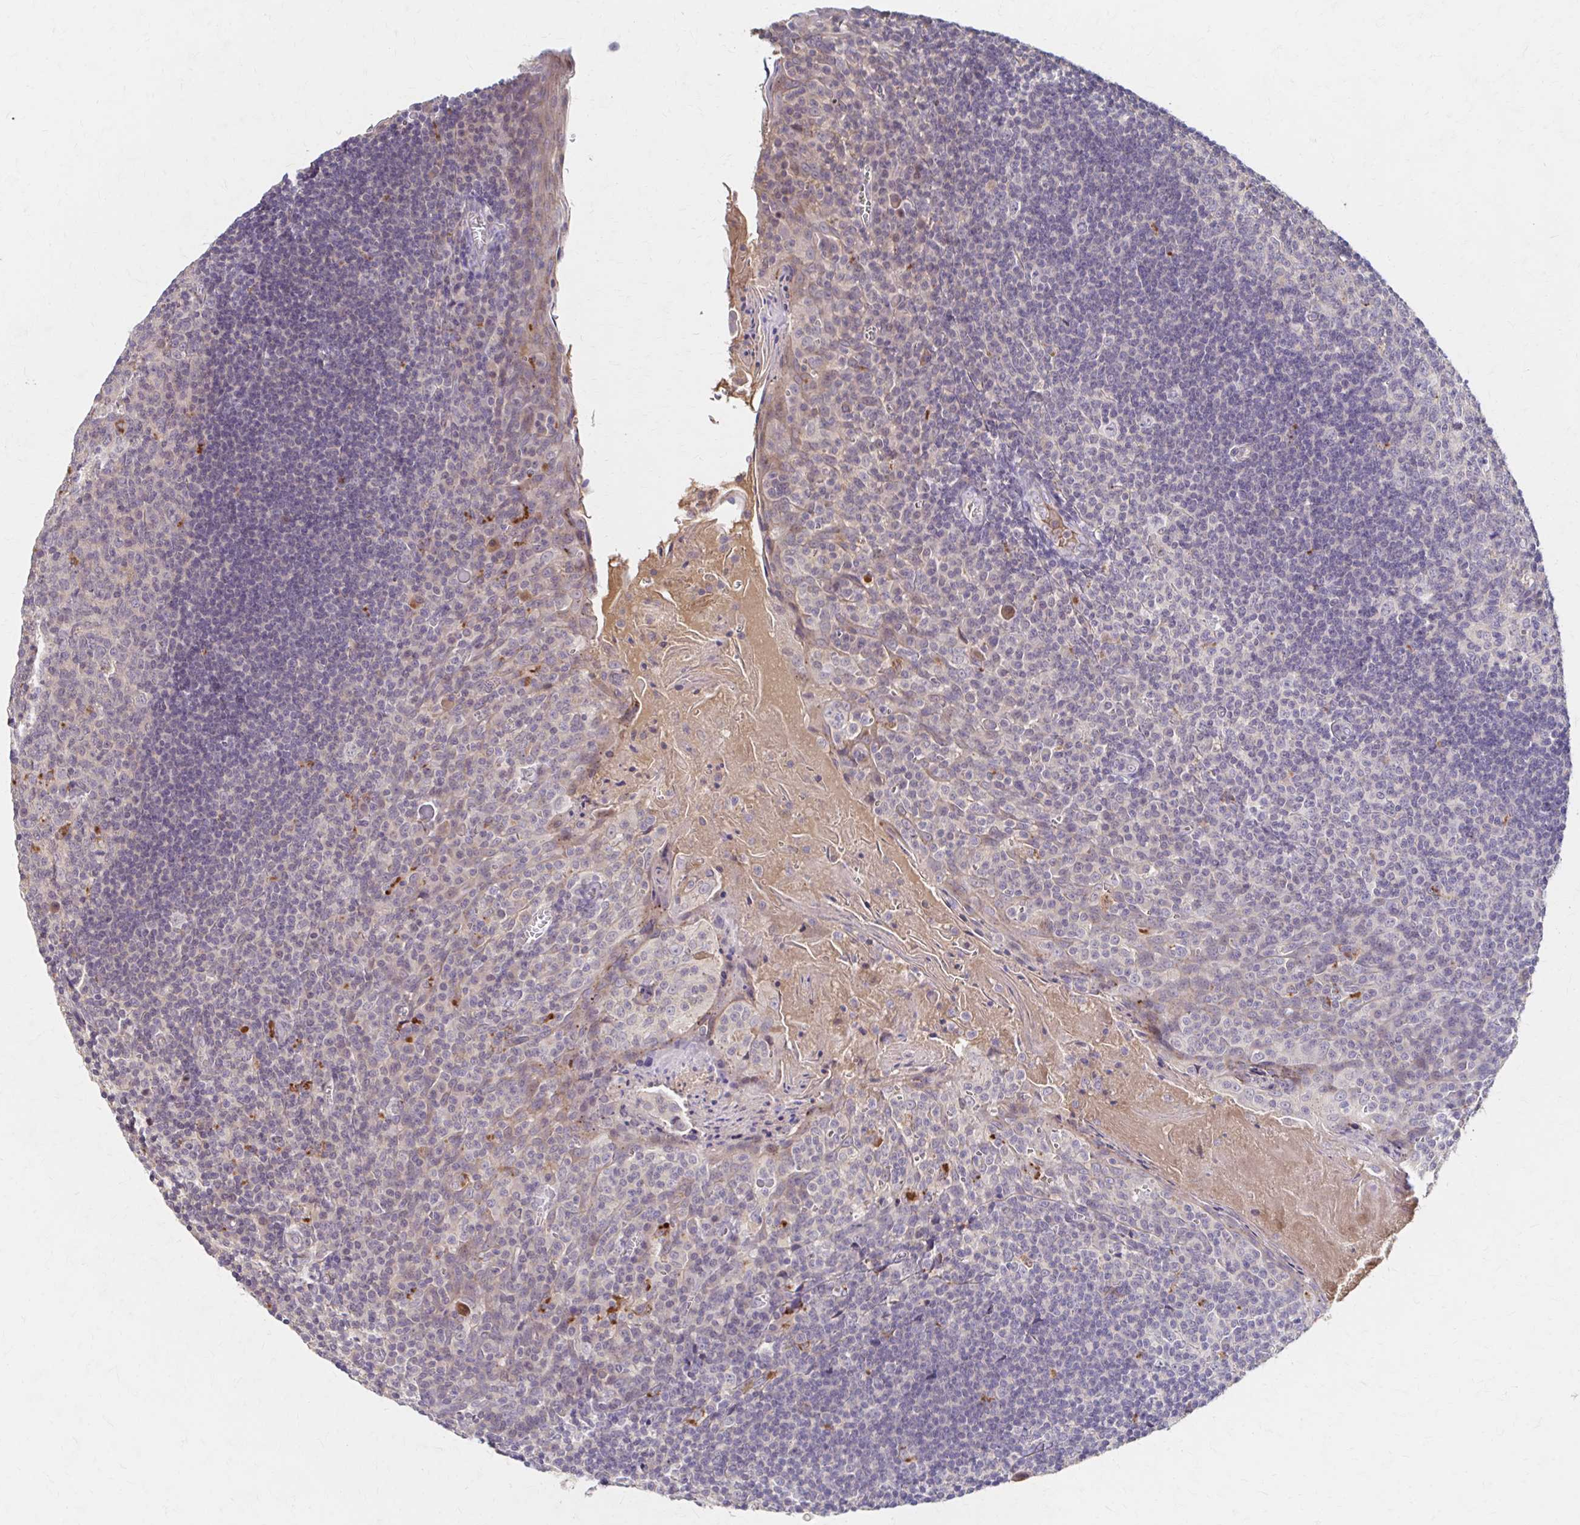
{"staining": {"intensity": "negative", "quantity": "none", "location": "none"}, "tissue": "tonsil", "cell_type": "Germinal center cells", "image_type": "normal", "snomed": [{"axis": "morphology", "description": "Normal tissue, NOS"}, {"axis": "topography", "description": "Tonsil"}], "caption": "Human tonsil stained for a protein using immunohistochemistry (IHC) displays no expression in germinal center cells.", "gene": "HMGCS2", "patient": {"sex": "male", "age": 27}}